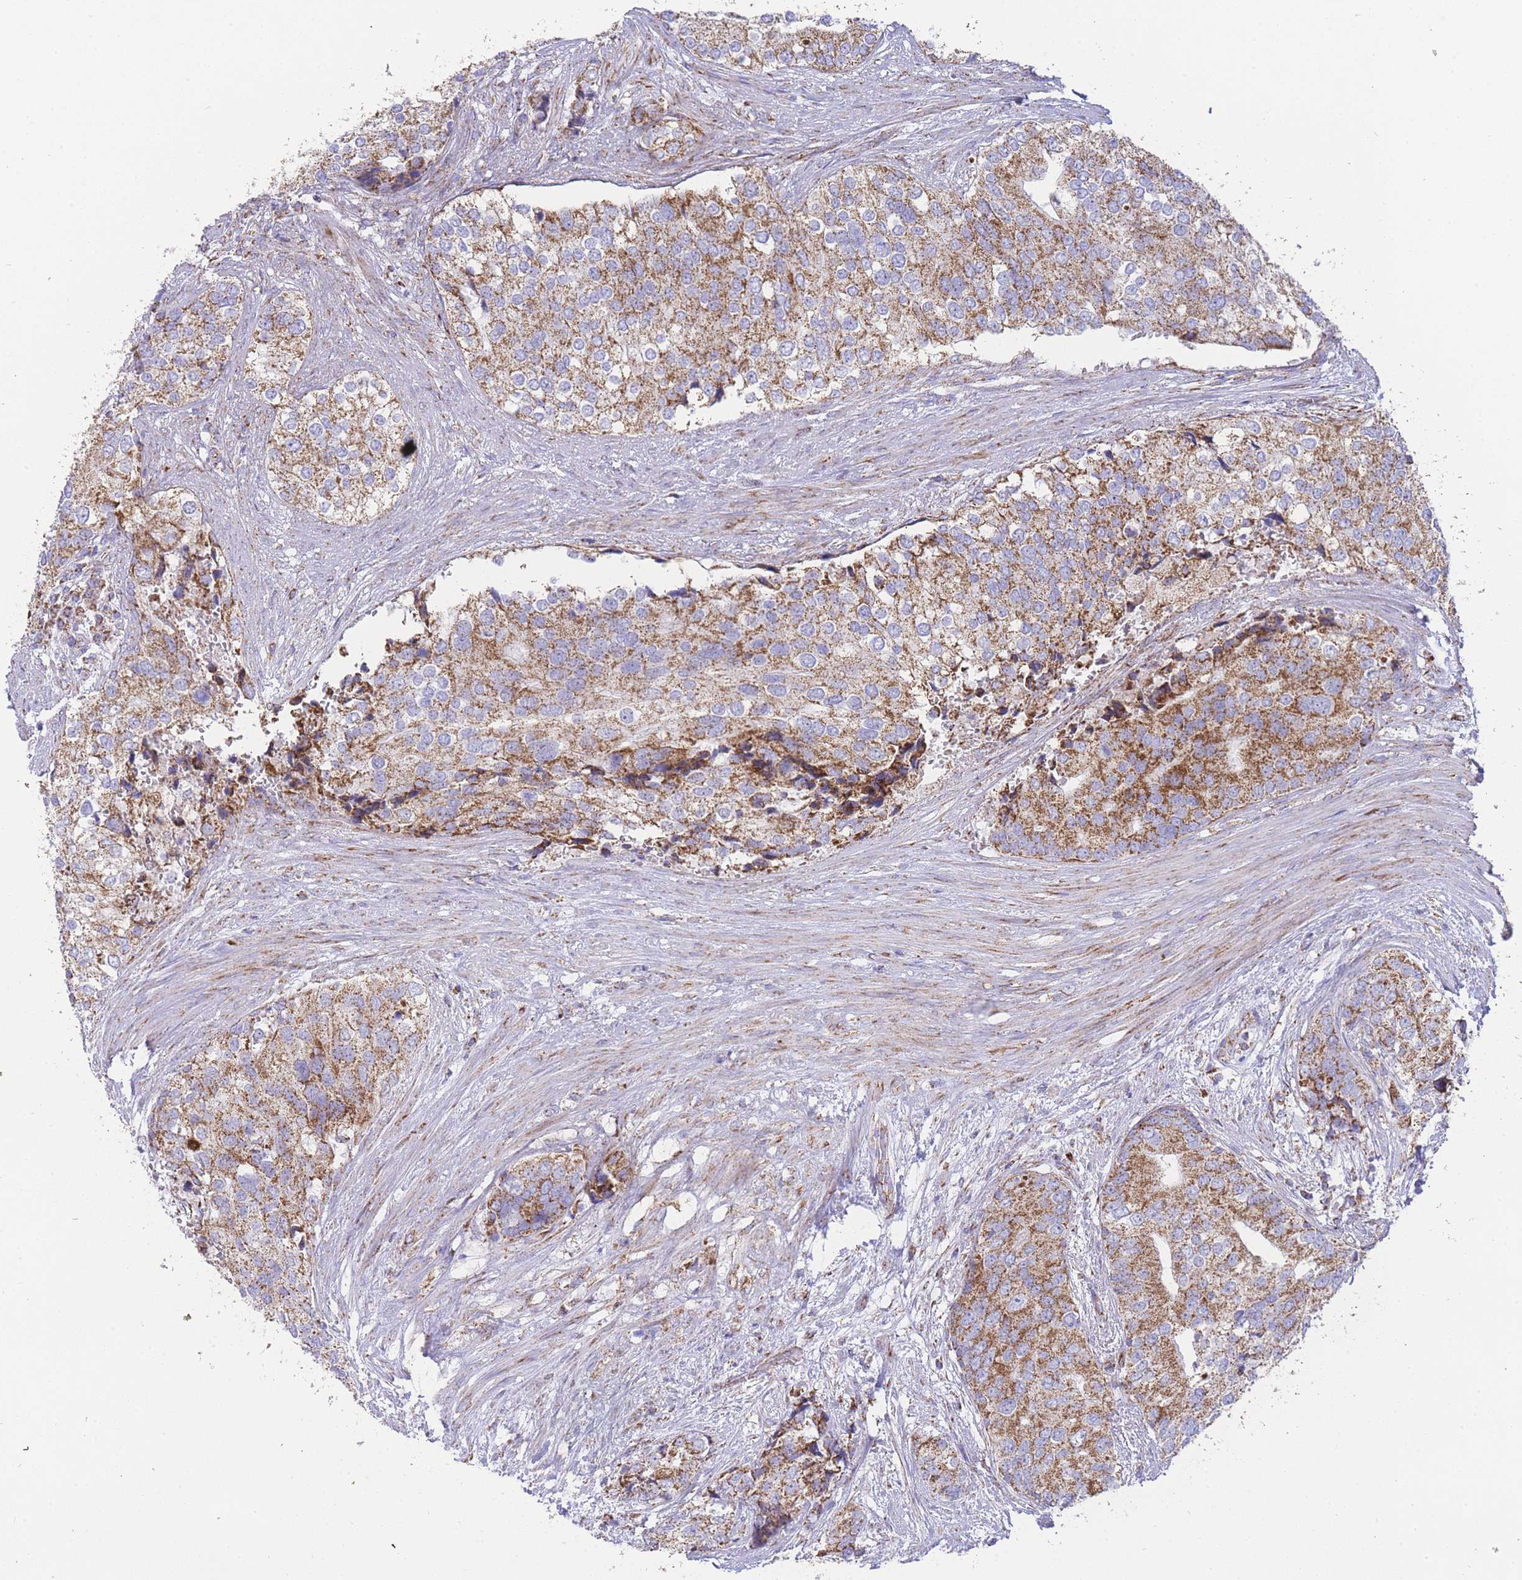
{"staining": {"intensity": "moderate", "quantity": ">75%", "location": "cytoplasmic/membranous"}, "tissue": "prostate cancer", "cell_type": "Tumor cells", "image_type": "cancer", "snomed": [{"axis": "morphology", "description": "Adenocarcinoma, High grade"}, {"axis": "topography", "description": "Prostate"}], "caption": "The immunohistochemical stain shows moderate cytoplasmic/membranous expression in tumor cells of high-grade adenocarcinoma (prostate) tissue.", "gene": "GSTM1", "patient": {"sex": "male", "age": 62}}